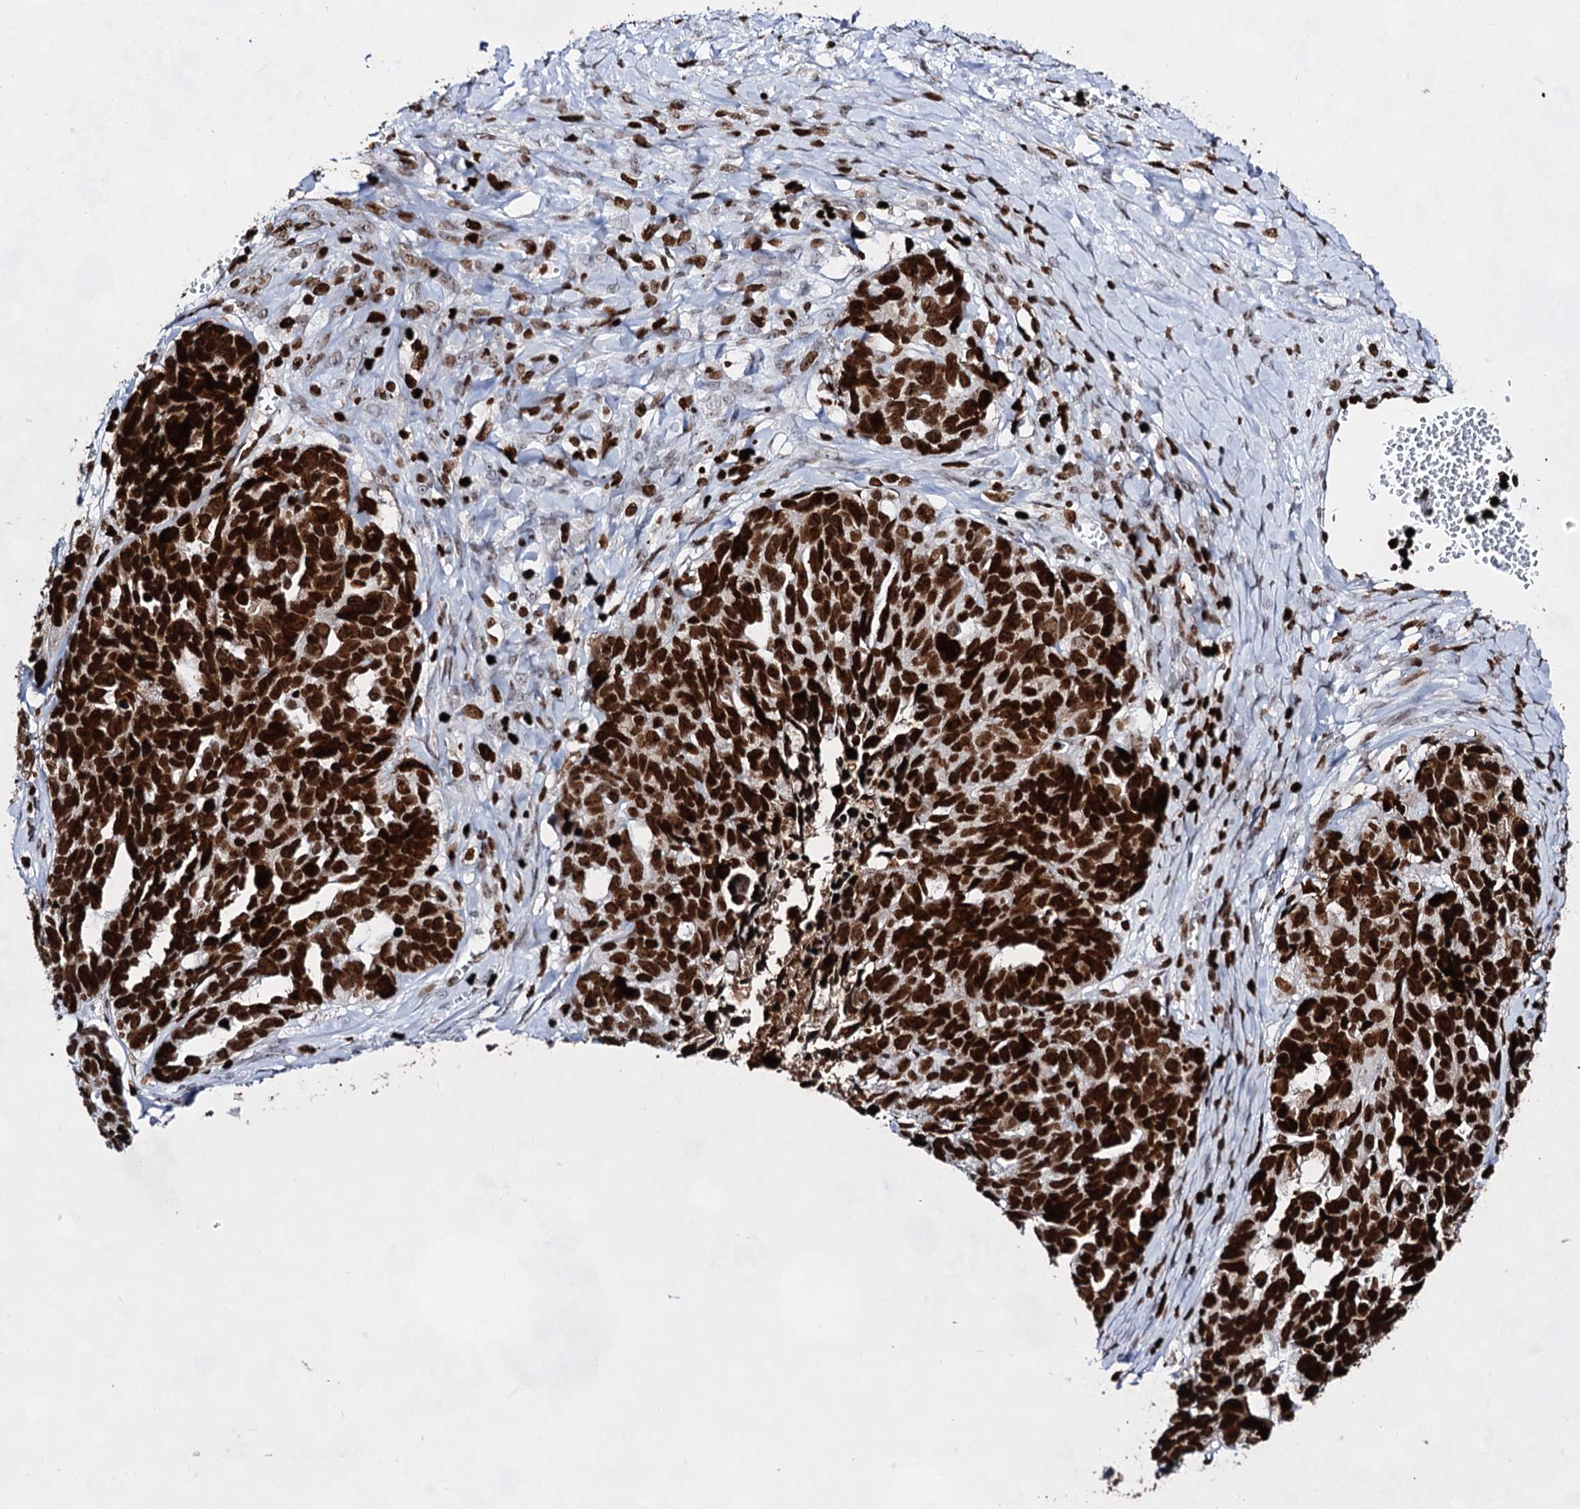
{"staining": {"intensity": "strong", "quantity": ">75%", "location": "nuclear"}, "tissue": "ovarian cancer", "cell_type": "Tumor cells", "image_type": "cancer", "snomed": [{"axis": "morphology", "description": "Cystadenocarcinoma, serous, NOS"}, {"axis": "topography", "description": "Ovary"}], "caption": "Tumor cells exhibit high levels of strong nuclear staining in approximately >75% of cells in human ovarian cancer (serous cystadenocarcinoma). (Stains: DAB in brown, nuclei in blue, Microscopy: brightfield microscopy at high magnification).", "gene": "HMGB2", "patient": {"sex": "female", "age": 79}}